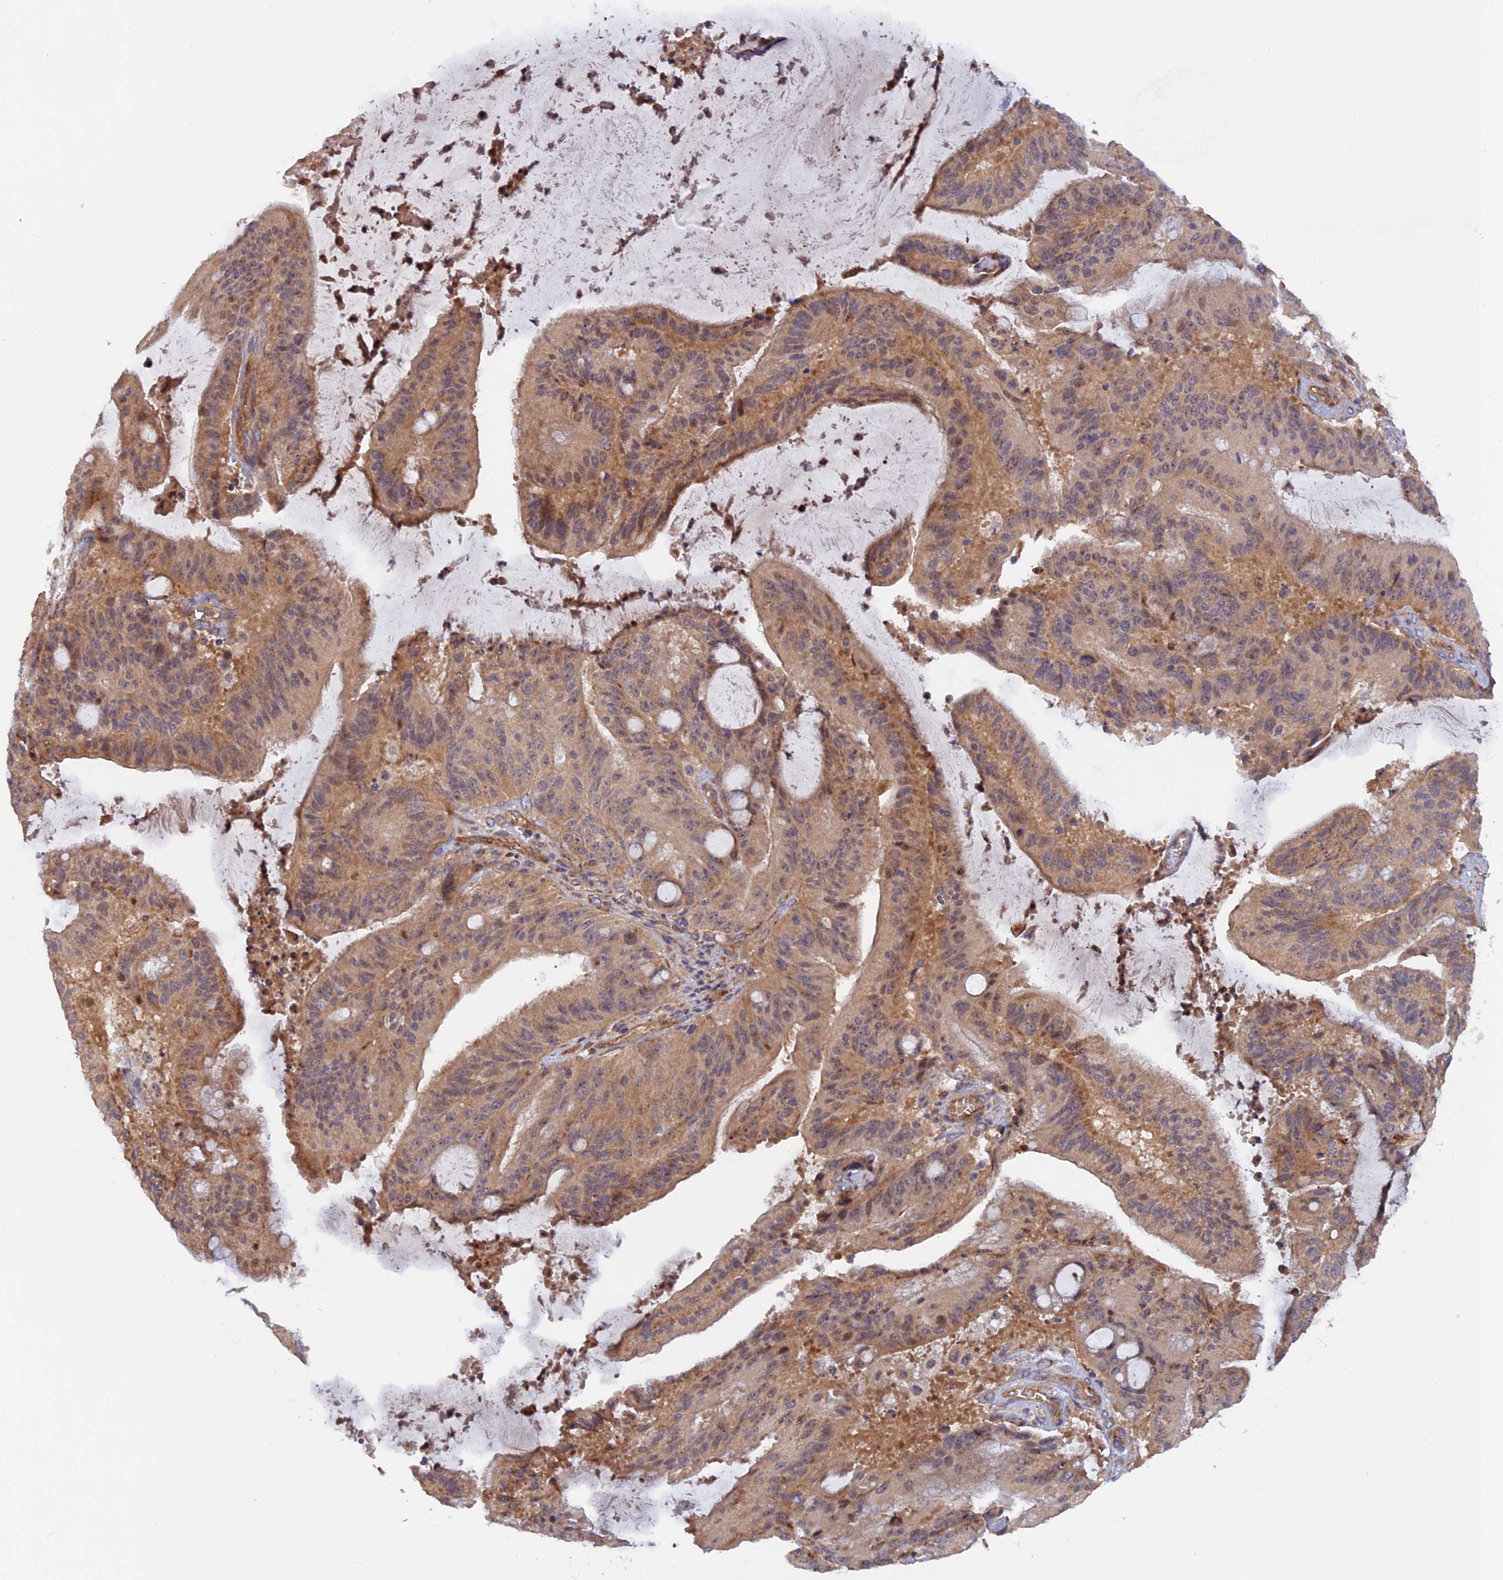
{"staining": {"intensity": "weak", "quantity": ">75%", "location": "cytoplasmic/membranous"}, "tissue": "liver cancer", "cell_type": "Tumor cells", "image_type": "cancer", "snomed": [{"axis": "morphology", "description": "Normal tissue, NOS"}, {"axis": "morphology", "description": "Cholangiocarcinoma"}, {"axis": "topography", "description": "Liver"}, {"axis": "topography", "description": "Peripheral nerve tissue"}], "caption": "Immunohistochemistry micrograph of neoplastic tissue: human liver cholangiocarcinoma stained using immunohistochemistry exhibits low levels of weak protein expression localized specifically in the cytoplasmic/membranous of tumor cells, appearing as a cytoplasmic/membranous brown color.", "gene": "FERMT1", "patient": {"sex": "female", "age": 73}}